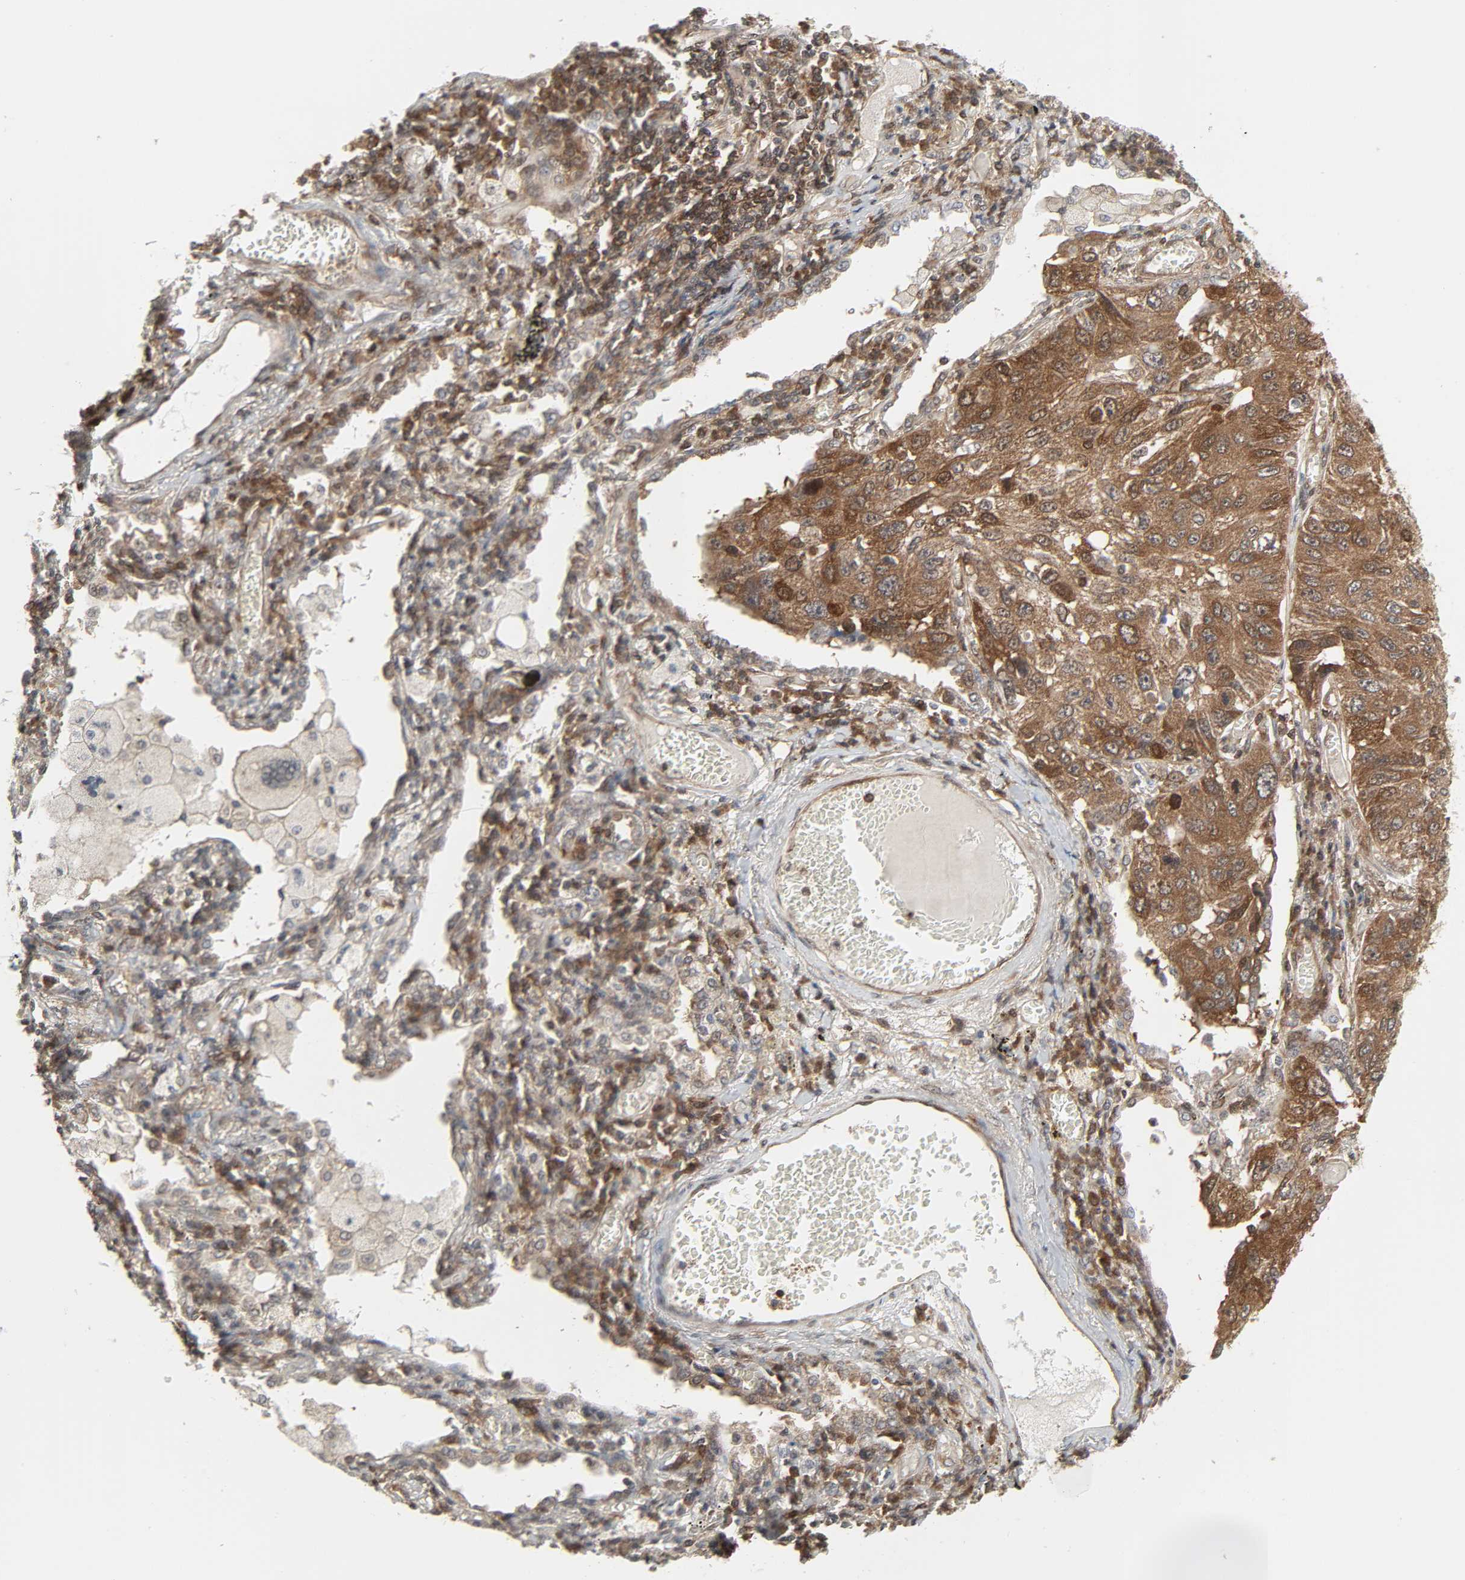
{"staining": {"intensity": "moderate", "quantity": ">75%", "location": "cytoplasmic/membranous"}, "tissue": "lung cancer", "cell_type": "Tumor cells", "image_type": "cancer", "snomed": [{"axis": "morphology", "description": "Squamous cell carcinoma, NOS"}, {"axis": "topography", "description": "Lung"}], "caption": "Immunohistochemistry (DAB (3,3'-diaminobenzidine)) staining of squamous cell carcinoma (lung) displays moderate cytoplasmic/membranous protein expression in about >75% of tumor cells.", "gene": "GSK3A", "patient": {"sex": "male", "age": 71}}